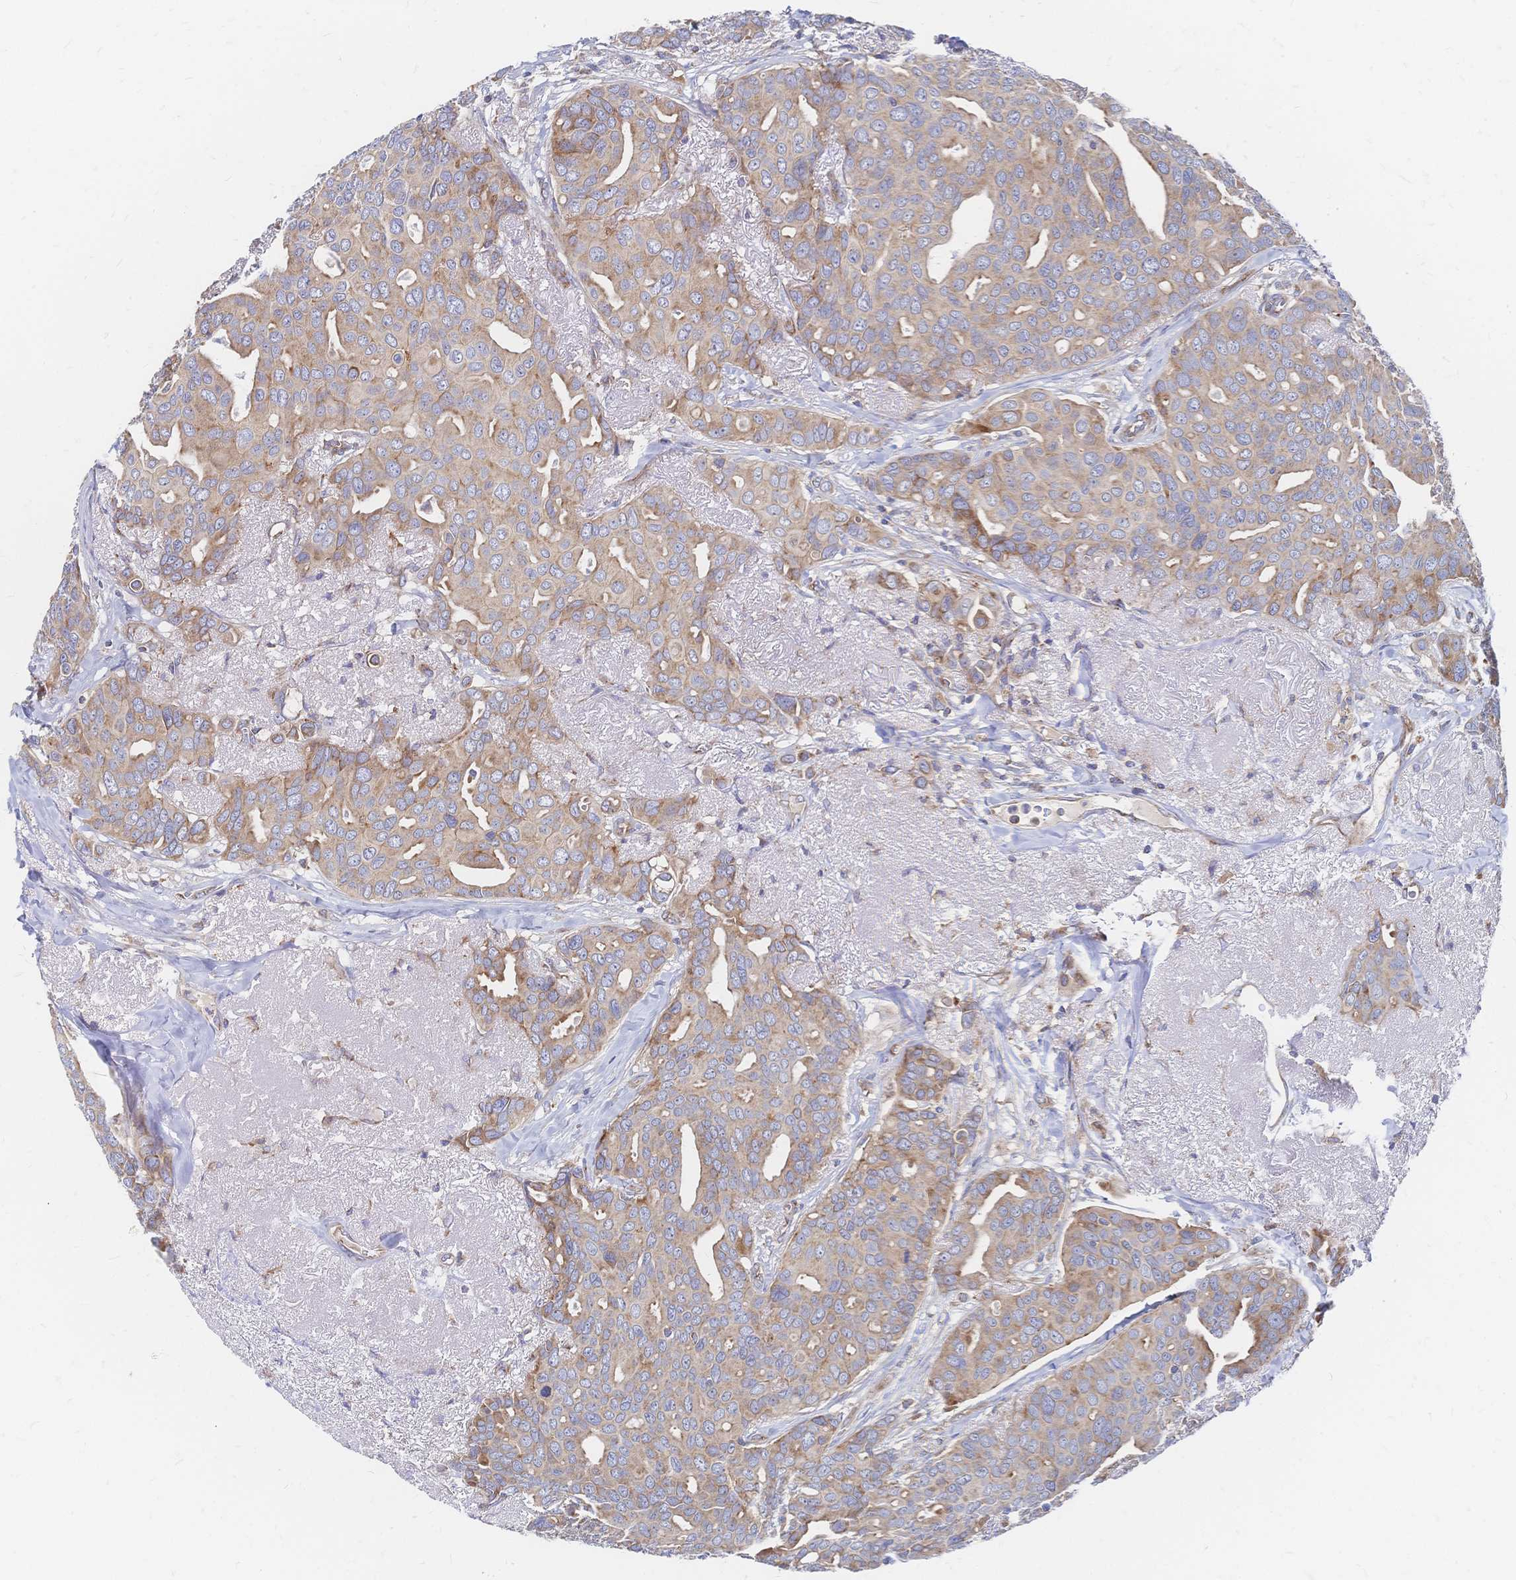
{"staining": {"intensity": "weak", "quantity": ">75%", "location": "cytoplasmic/membranous"}, "tissue": "breast cancer", "cell_type": "Tumor cells", "image_type": "cancer", "snomed": [{"axis": "morphology", "description": "Duct carcinoma"}, {"axis": "topography", "description": "Breast"}], "caption": "Weak cytoplasmic/membranous positivity is appreciated in about >75% of tumor cells in breast infiltrating ductal carcinoma.", "gene": "SORBS1", "patient": {"sex": "female", "age": 54}}